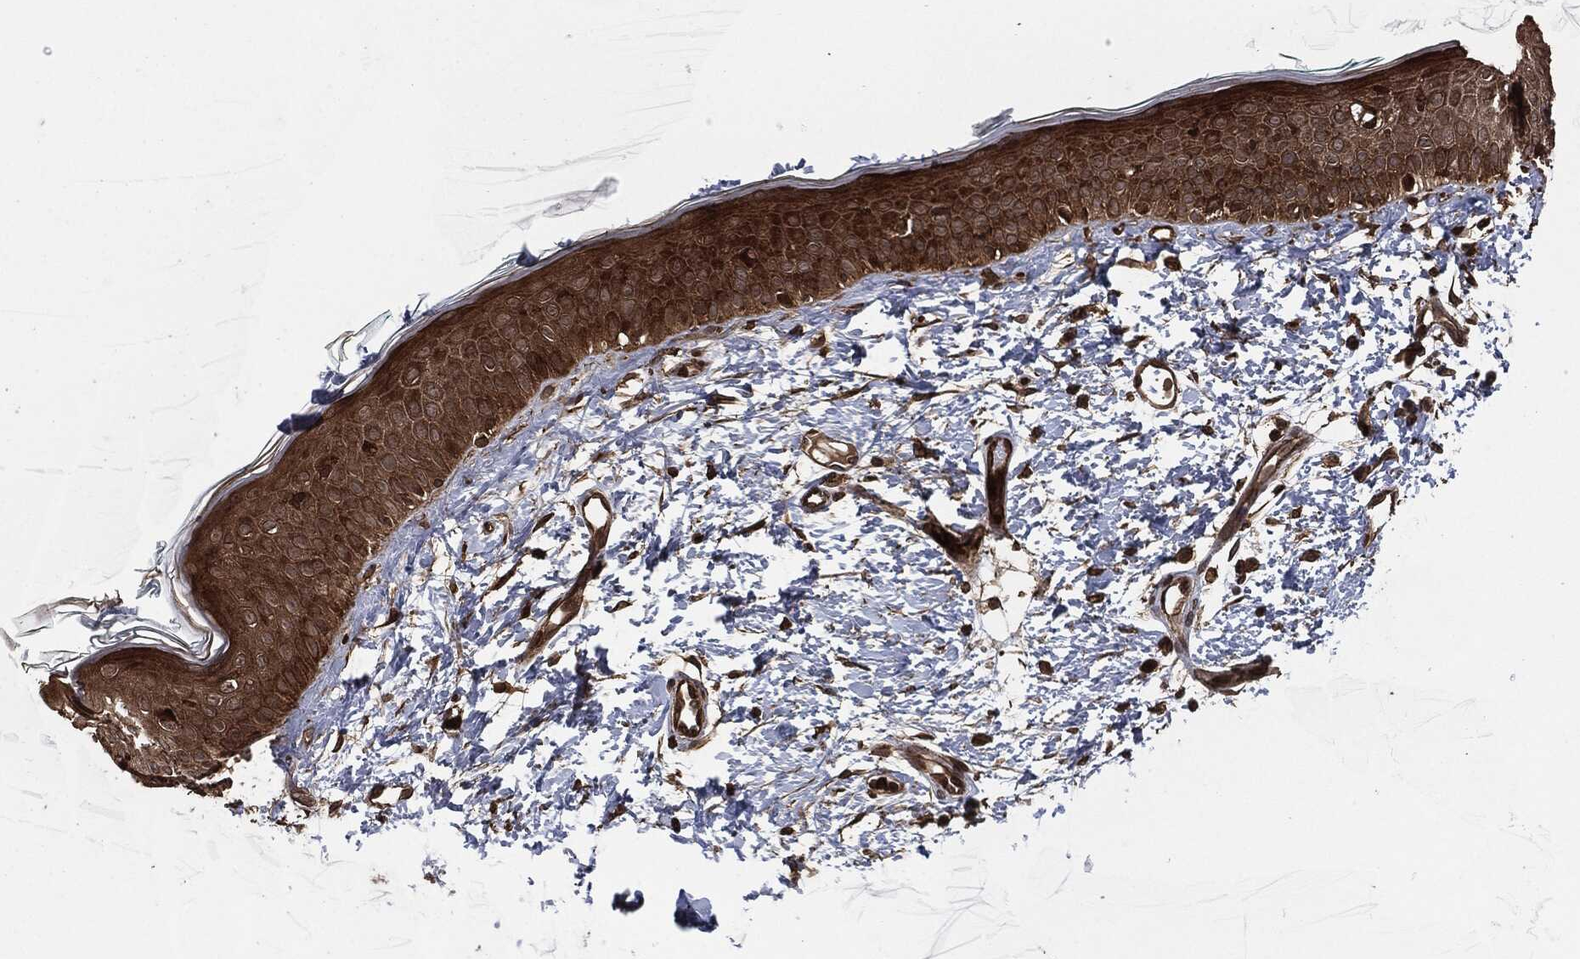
{"staining": {"intensity": "strong", "quantity": ">75%", "location": "cytoplasmic/membranous"}, "tissue": "skin", "cell_type": "Fibroblasts", "image_type": "normal", "snomed": [{"axis": "morphology", "description": "Normal tissue, NOS"}, {"axis": "morphology", "description": "Basal cell carcinoma"}, {"axis": "topography", "description": "Skin"}], "caption": "The image demonstrates immunohistochemical staining of benign skin. There is strong cytoplasmic/membranous staining is identified in about >75% of fibroblasts.", "gene": "IFIT1", "patient": {"sex": "male", "age": 33}}